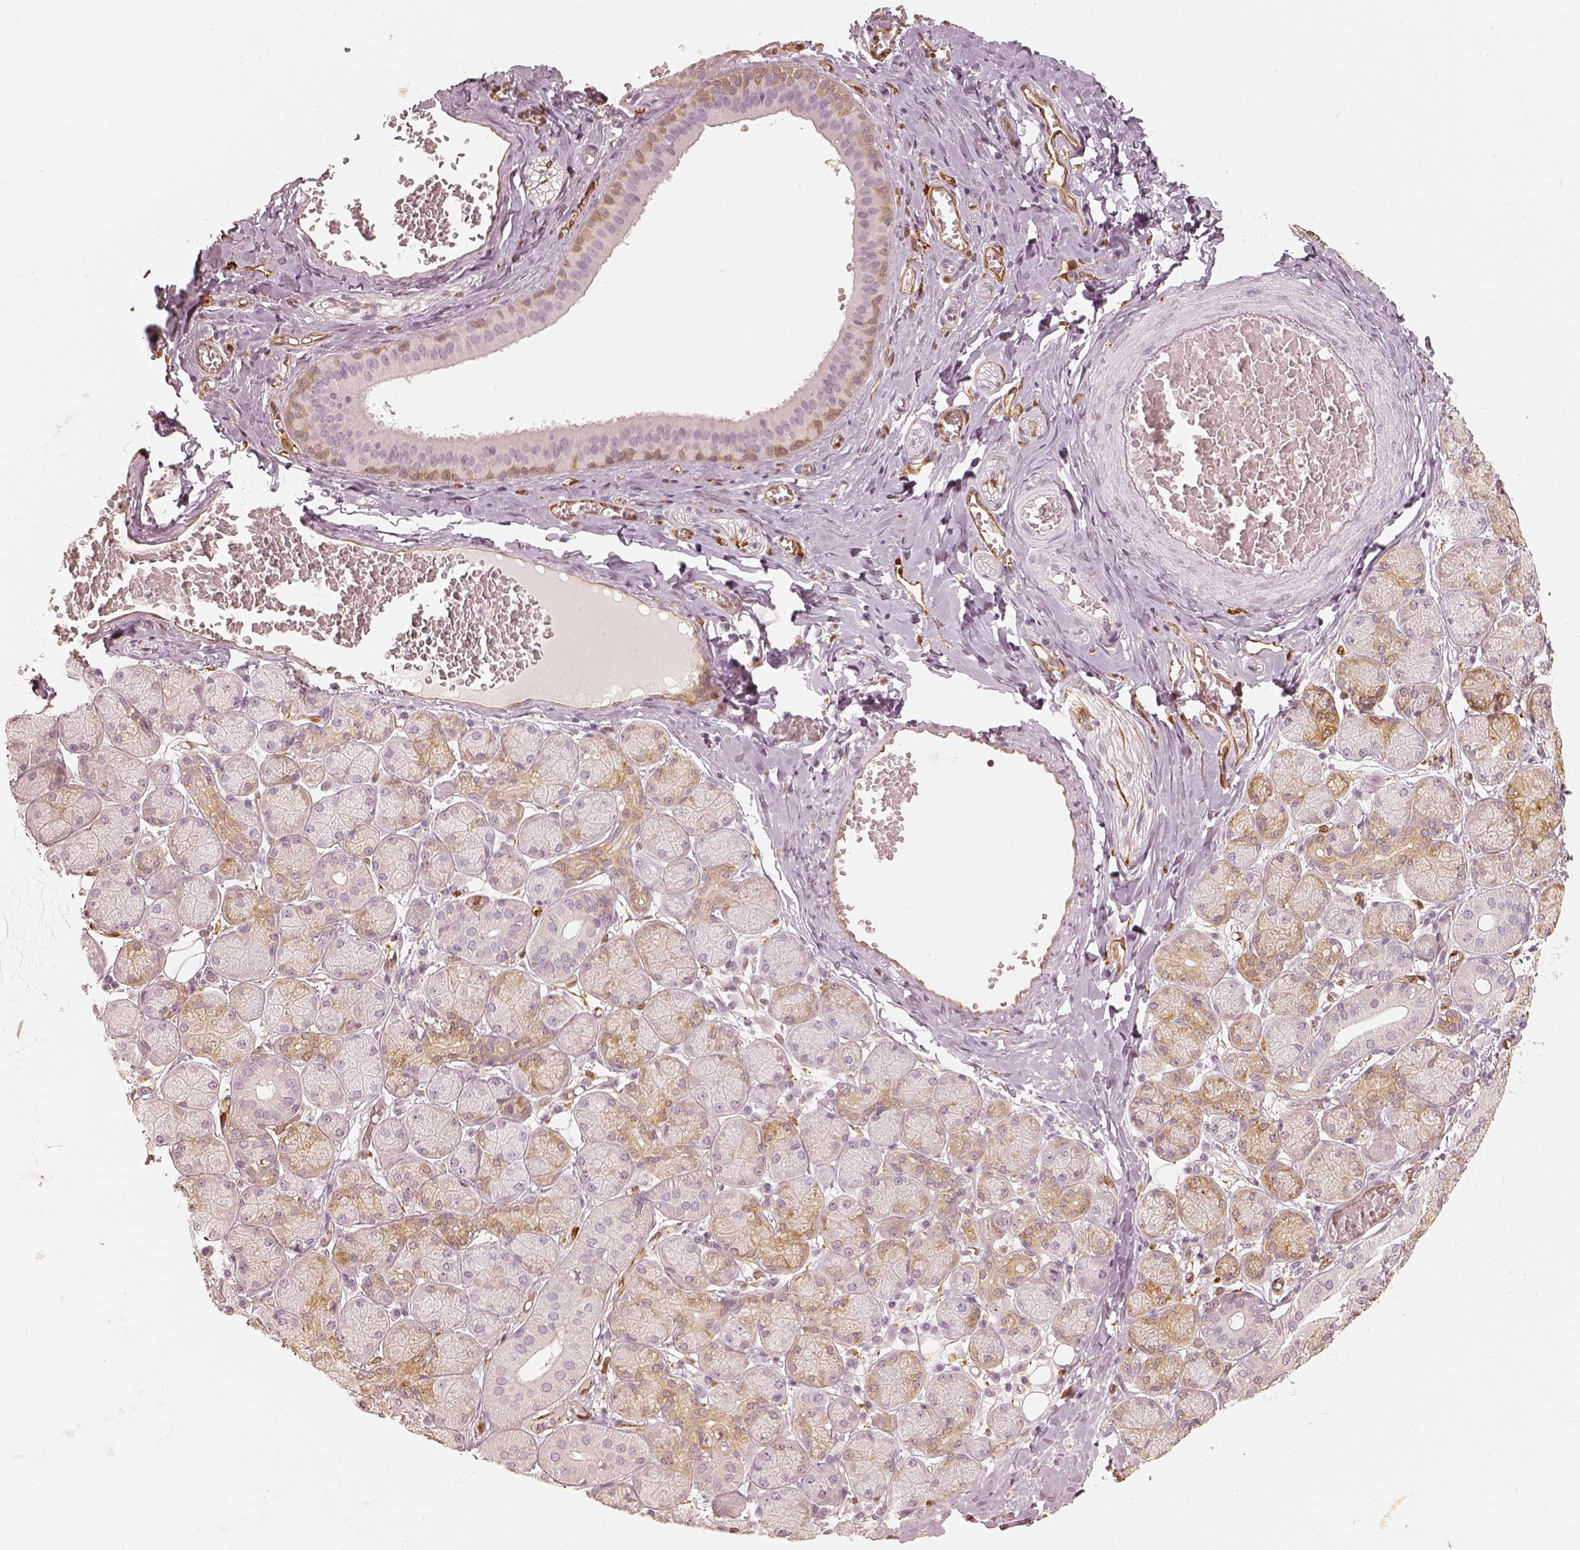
{"staining": {"intensity": "weak", "quantity": "<25%", "location": "cytoplasmic/membranous"}, "tissue": "salivary gland", "cell_type": "Glandular cells", "image_type": "normal", "snomed": [{"axis": "morphology", "description": "Normal tissue, NOS"}, {"axis": "topography", "description": "Salivary gland"}, {"axis": "topography", "description": "Peripheral nerve tissue"}], "caption": "High power microscopy histopathology image of an immunohistochemistry (IHC) micrograph of normal salivary gland, revealing no significant expression in glandular cells.", "gene": "FSCN1", "patient": {"sex": "female", "age": 24}}